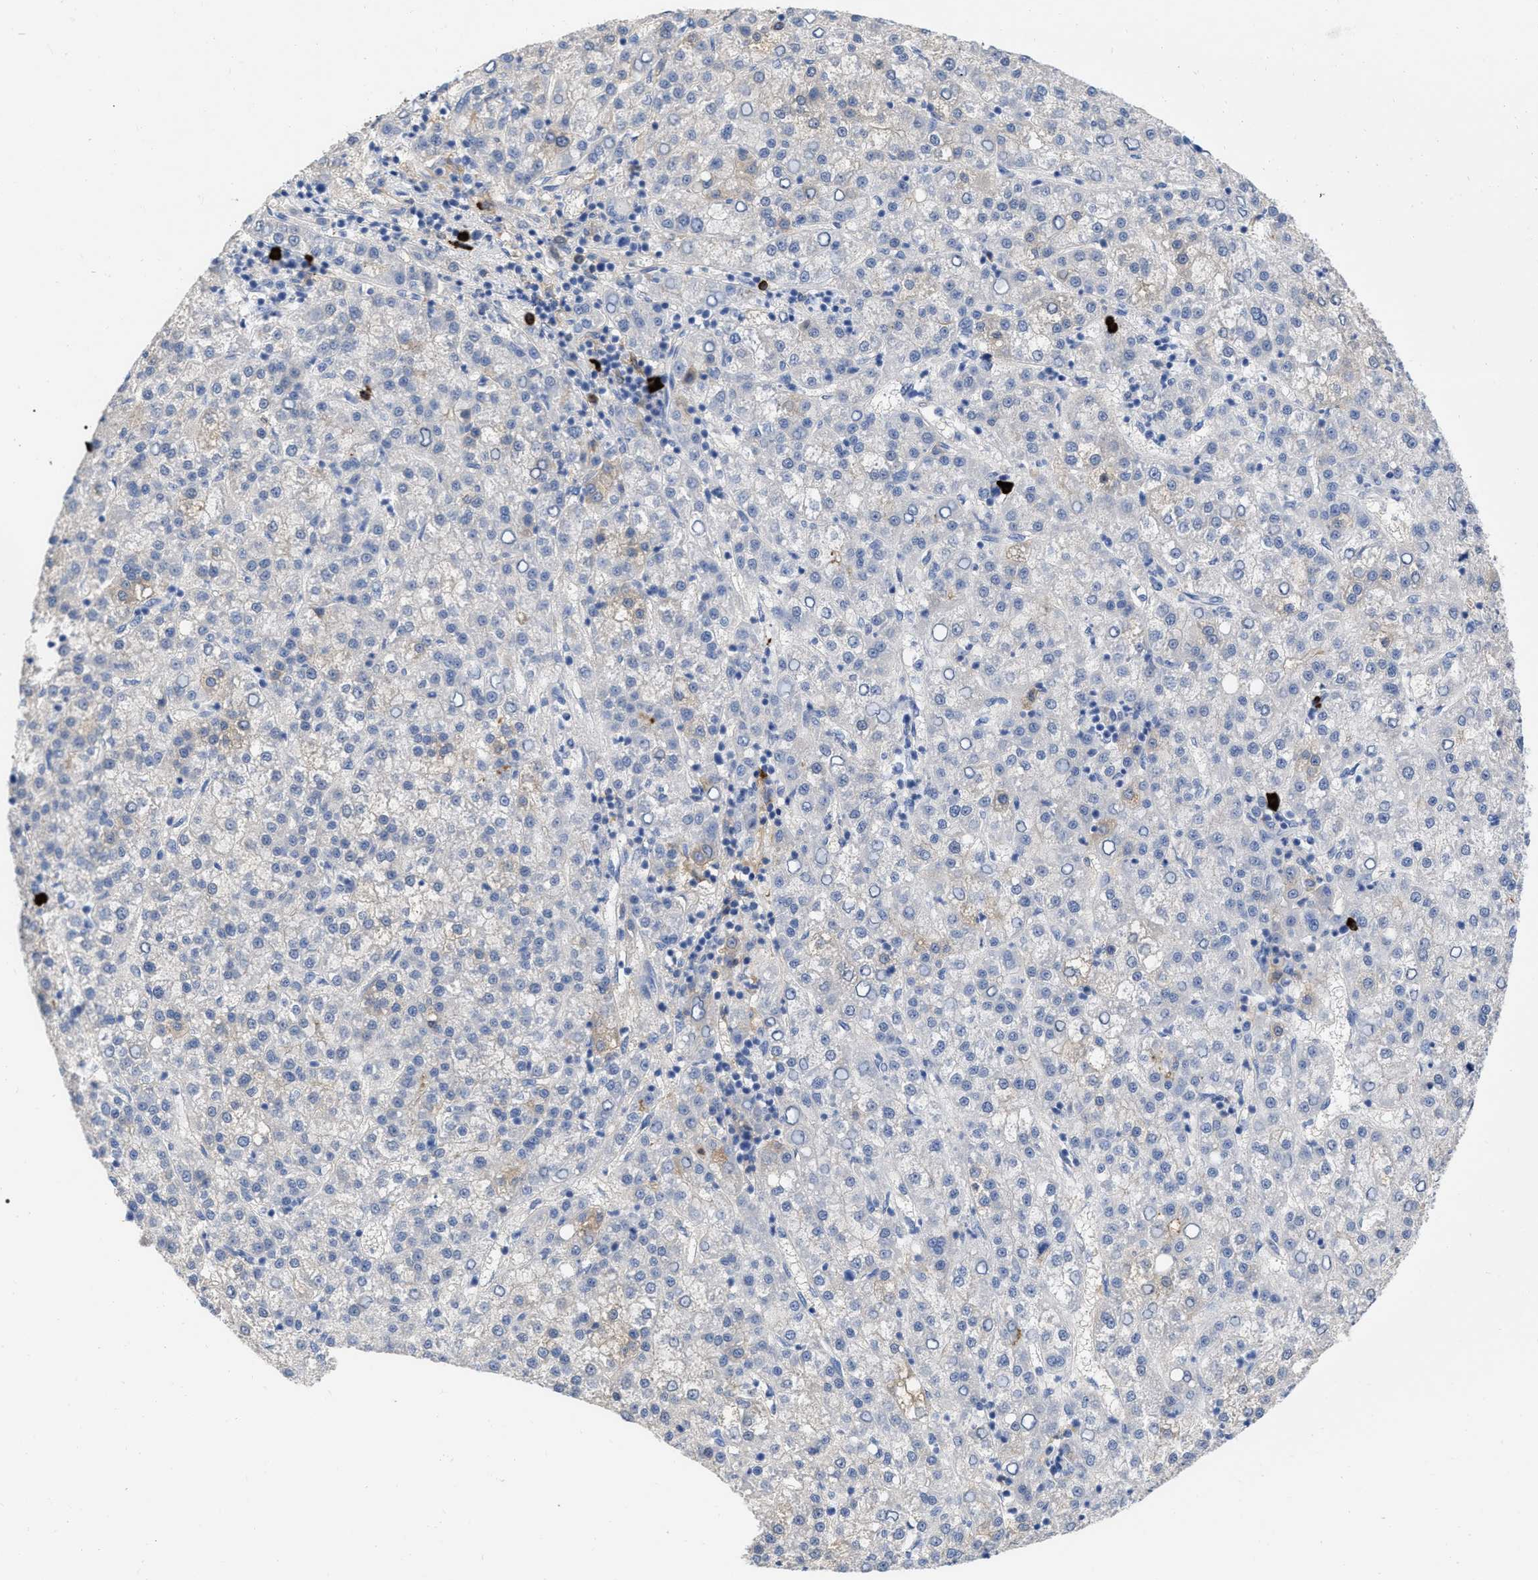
{"staining": {"intensity": "negative", "quantity": "none", "location": "none"}, "tissue": "liver cancer", "cell_type": "Tumor cells", "image_type": "cancer", "snomed": [{"axis": "morphology", "description": "Carcinoma, Hepatocellular, NOS"}, {"axis": "topography", "description": "Liver"}], "caption": "Tumor cells show no significant protein staining in hepatocellular carcinoma (liver).", "gene": "IGHV5-51", "patient": {"sex": "female", "age": 58}}